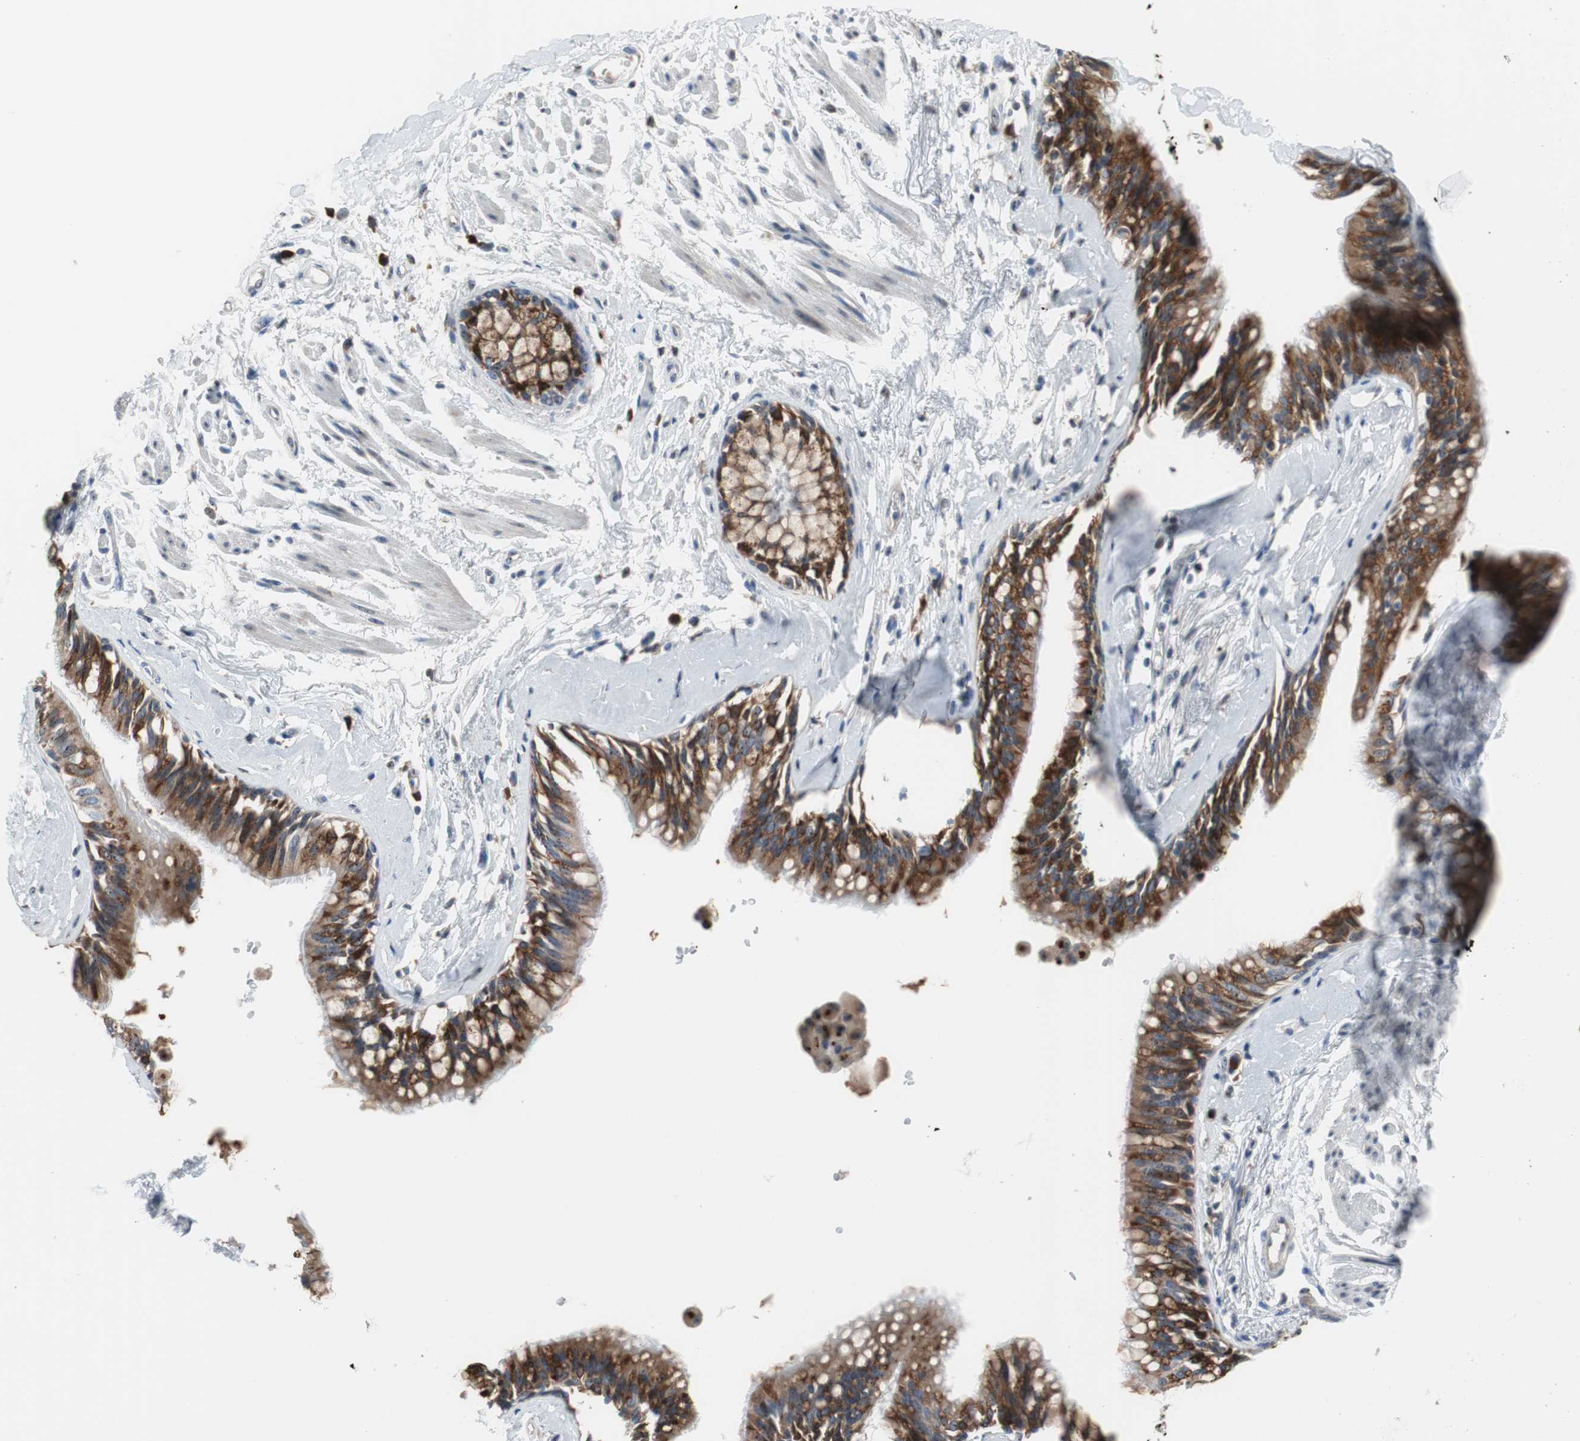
{"staining": {"intensity": "weak", "quantity": "25%-75%", "location": "cytoplasmic/membranous"}, "tissue": "adipose tissue", "cell_type": "Adipocytes", "image_type": "normal", "snomed": [{"axis": "morphology", "description": "Normal tissue, NOS"}, {"axis": "topography", "description": "Cartilage tissue"}, {"axis": "topography", "description": "Bronchus"}], "caption": "Protein staining of benign adipose tissue displays weak cytoplasmic/membranous expression in about 25%-75% of adipocytes. The protein of interest is shown in brown color, while the nuclei are stained blue.", "gene": "TMED7", "patient": {"sex": "female", "age": 73}}